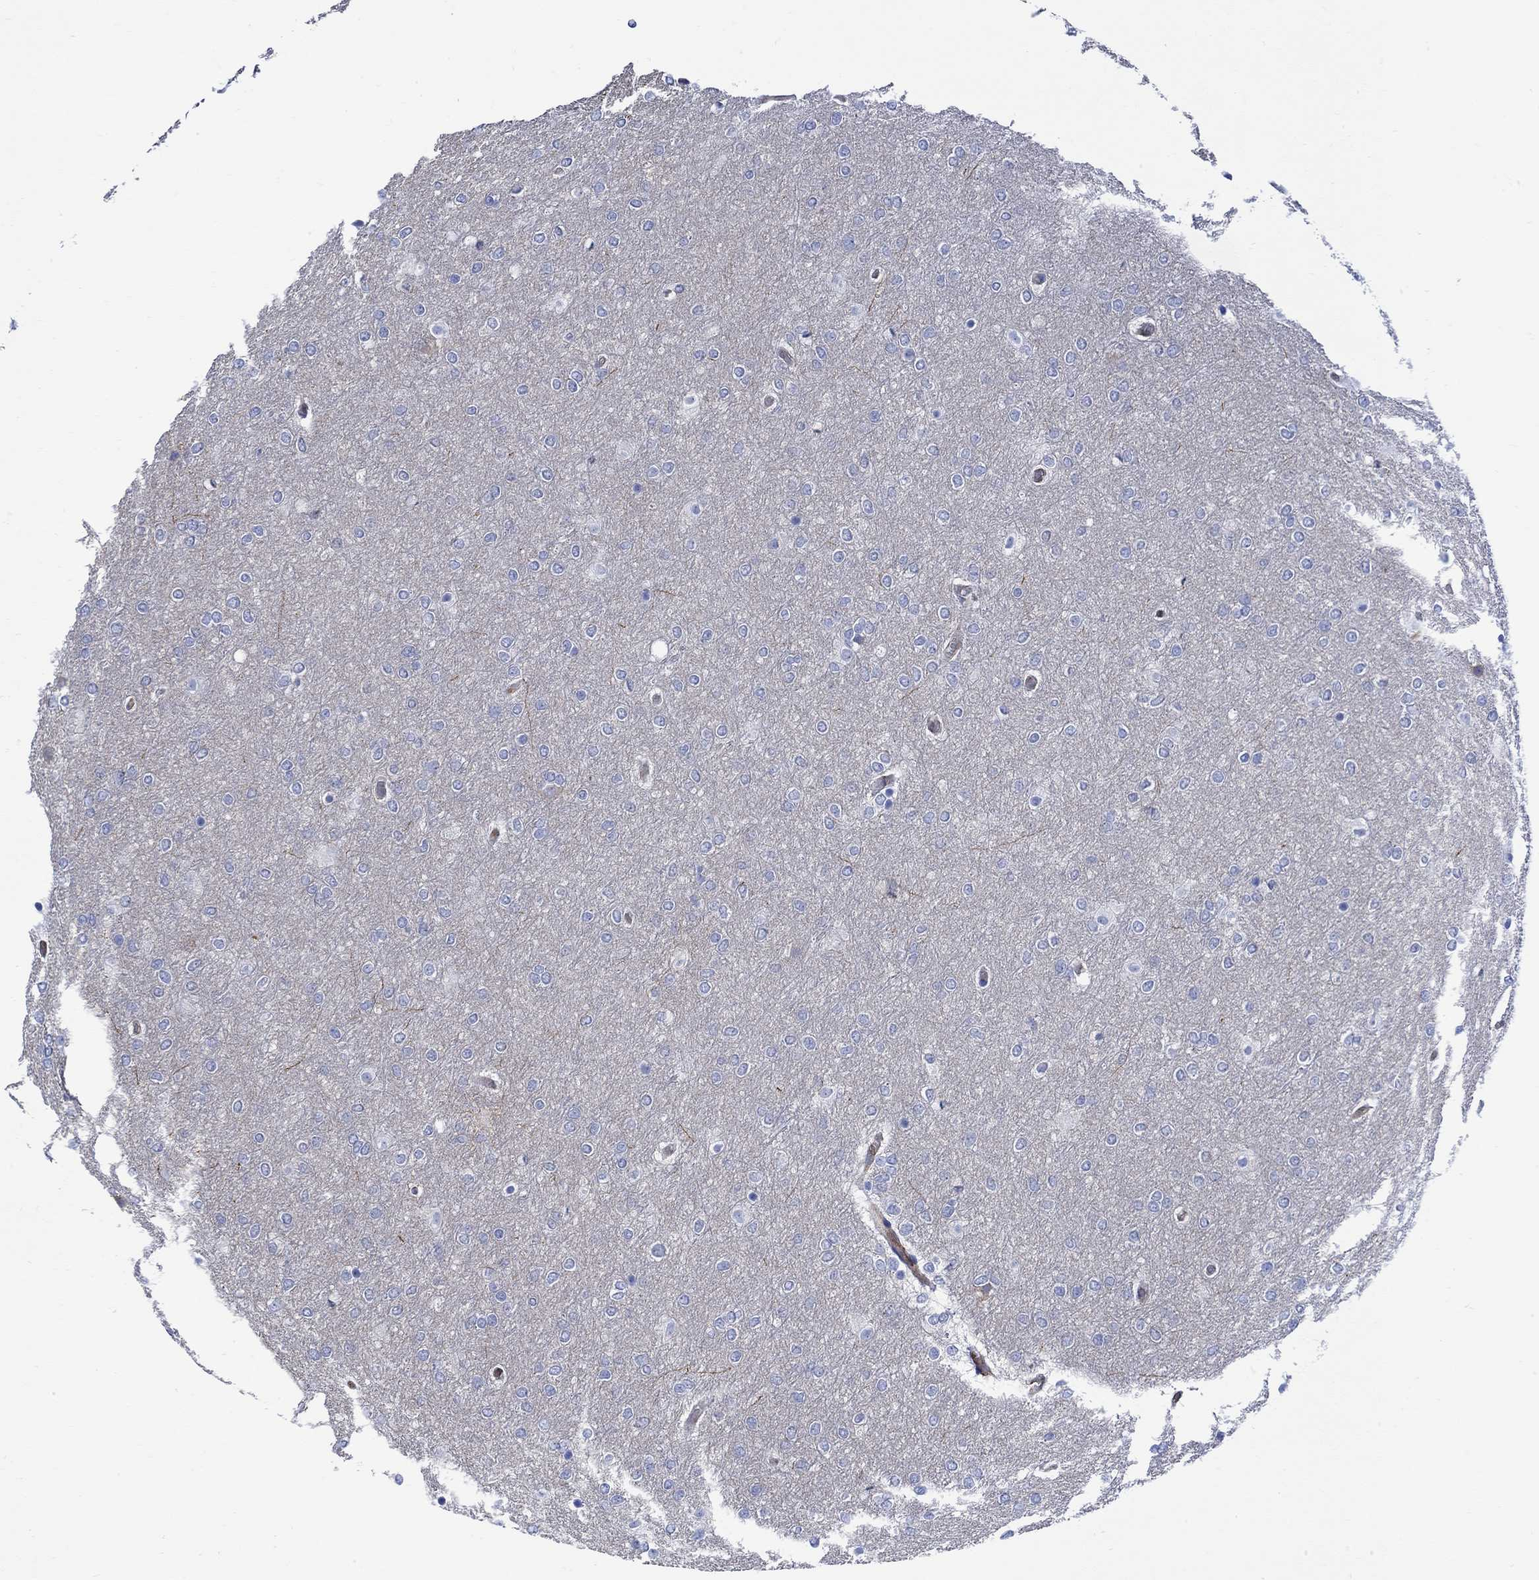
{"staining": {"intensity": "negative", "quantity": "none", "location": "none"}, "tissue": "glioma", "cell_type": "Tumor cells", "image_type": "cancer", "snomed": [{"axis": "morphology", "description": "Glioma, malignant, High grade"}, {"axis": "topography", "description": "Brain"}], "caption": "This is a image of immunohistochemistry (IHC) staining of high-grade glioma (malignant), which shows no staining in tumor cells.", "gene": "TGM2", "patient": {"sex": "female", "age": 61}}